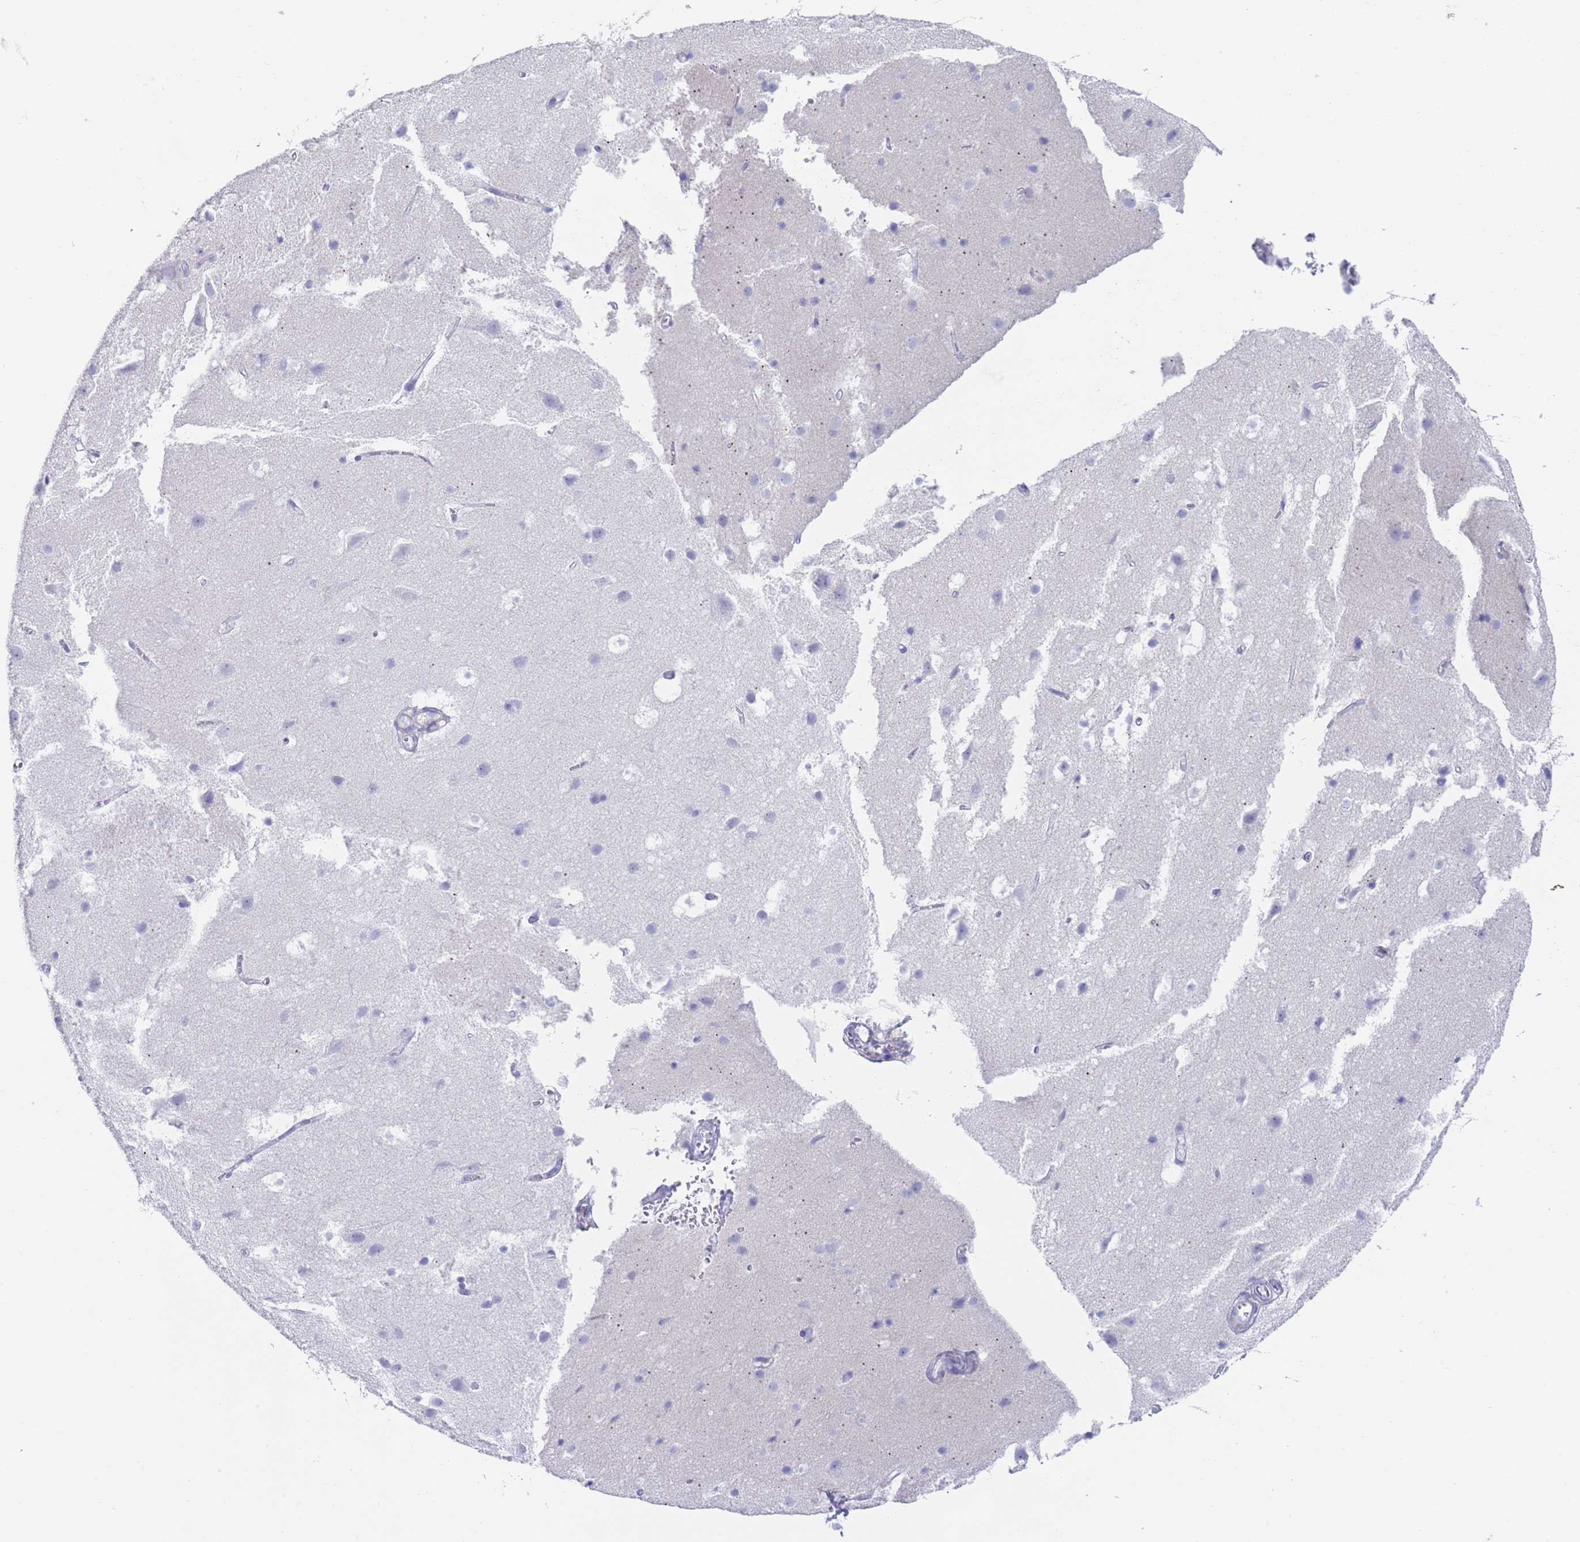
{"staining": {"intensity": "negative", "quantity": "none", "location": "none"}, "tissue": "cerebral cortex", "cell_type": "Endothelial cells", "image_type": "normal", "snomed": [{"axis": "morphology", "description": "Normal tissue, NOS"}, {"axis": "topography", "description": "Cerebral cortex"}], "caption": "Protein analysis of unremarkable cerebral cortex reveals no significant positivity in endothelial cells.", "gene": "CPXM2", "patient": {"sex": "male", "age": 54}}